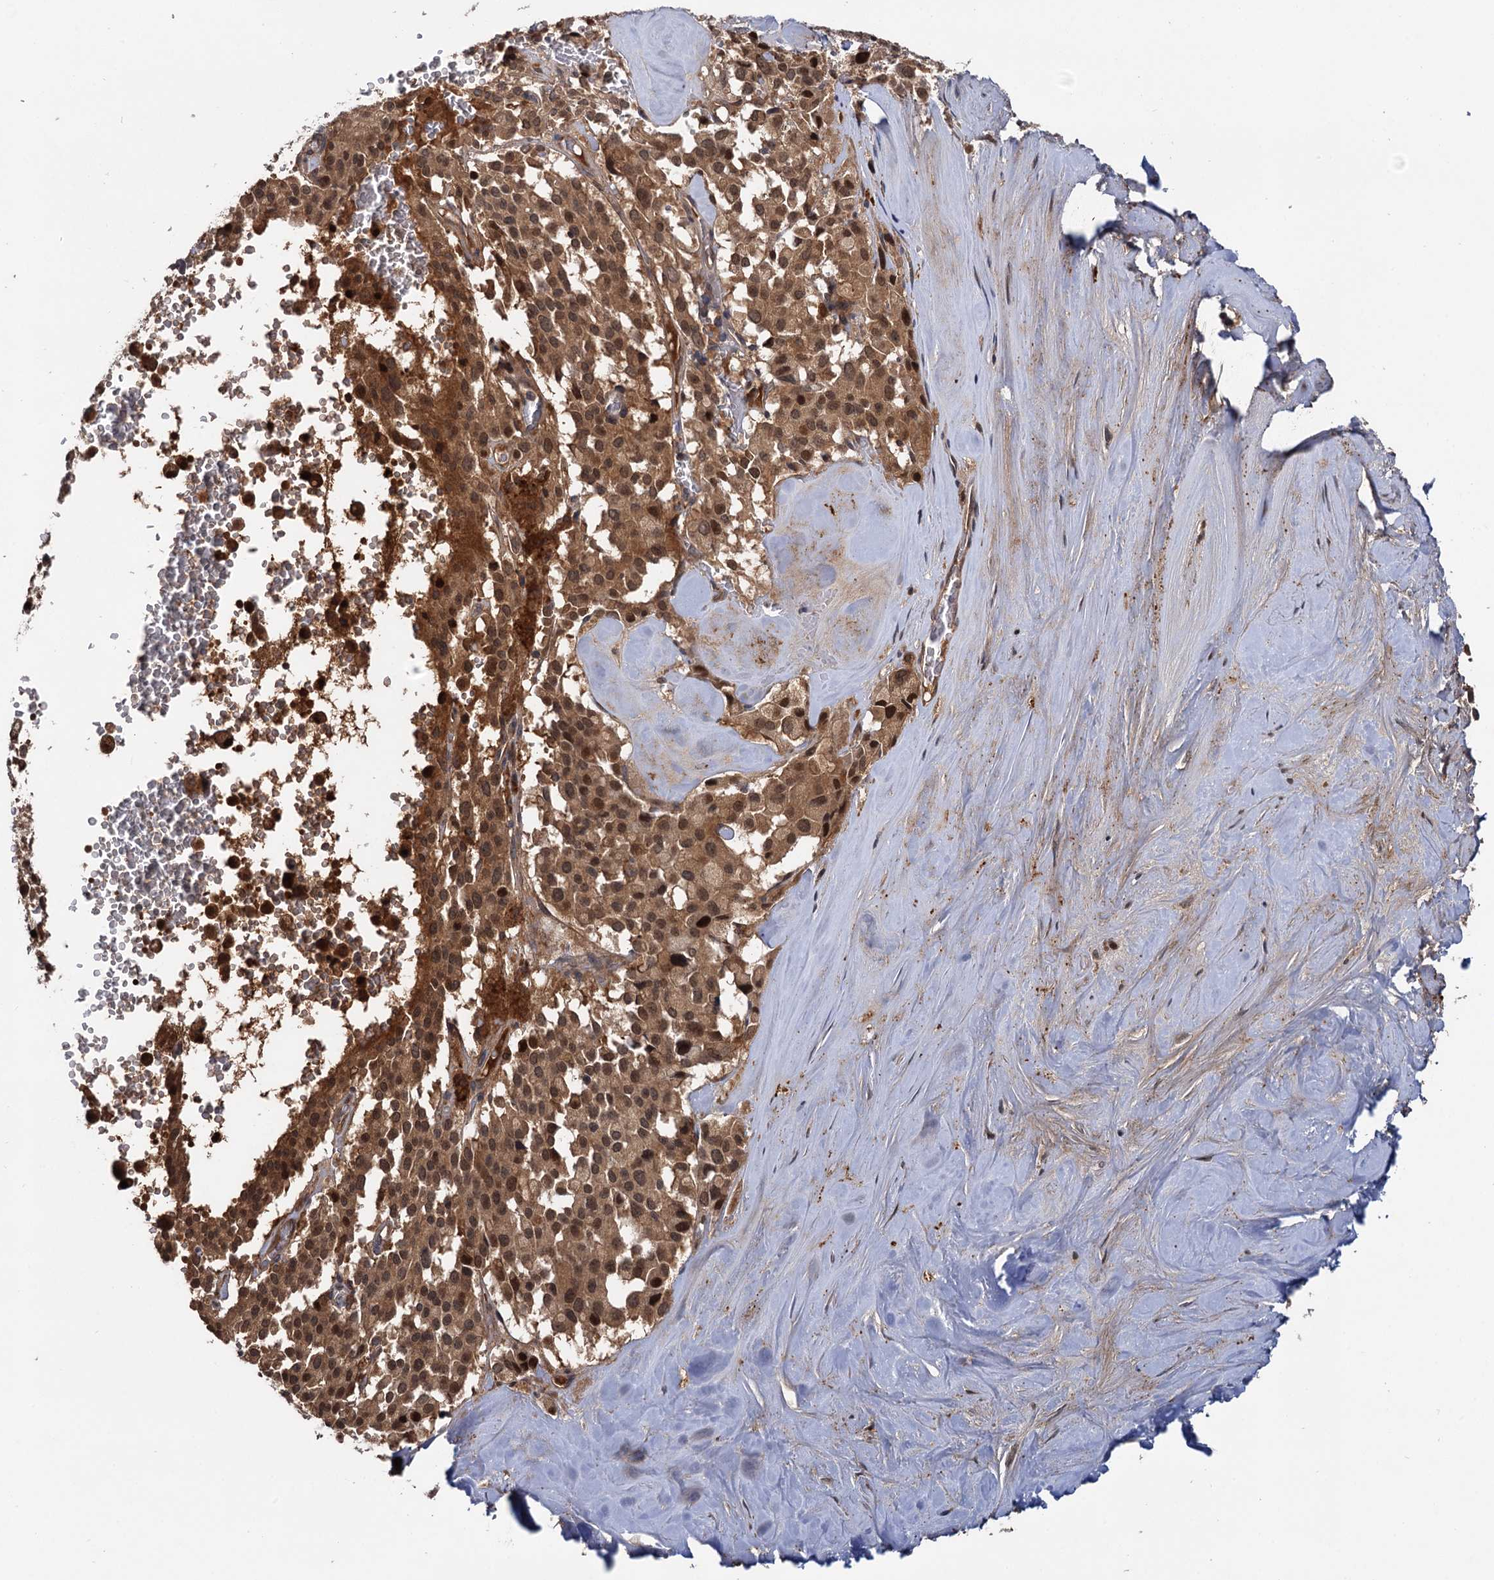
{"staining": {"intensity": "moderate", "quantity": ">75%", "location": "cytoplasmic/membranous,nuclear"}, "tissue": "pancreatic cancer", "cell_type": "Tumor cells", "image_type": "cancer", "snomed": [{"axis": "morphology", "description": "Adenocarcinoma, NOS"}, {"axis": "topography", "description": "Pancreas"}], "caption": "IHC micrograph of human pancreatic adenocarcinoma stained for a protein (brown), which reveals medium levels of moderate cytoplasmic/membranous and nuclear expression in about >75% of tumor cells.", "gene": "SELENOP", "patient": {"sex": "male", "age": 65}}